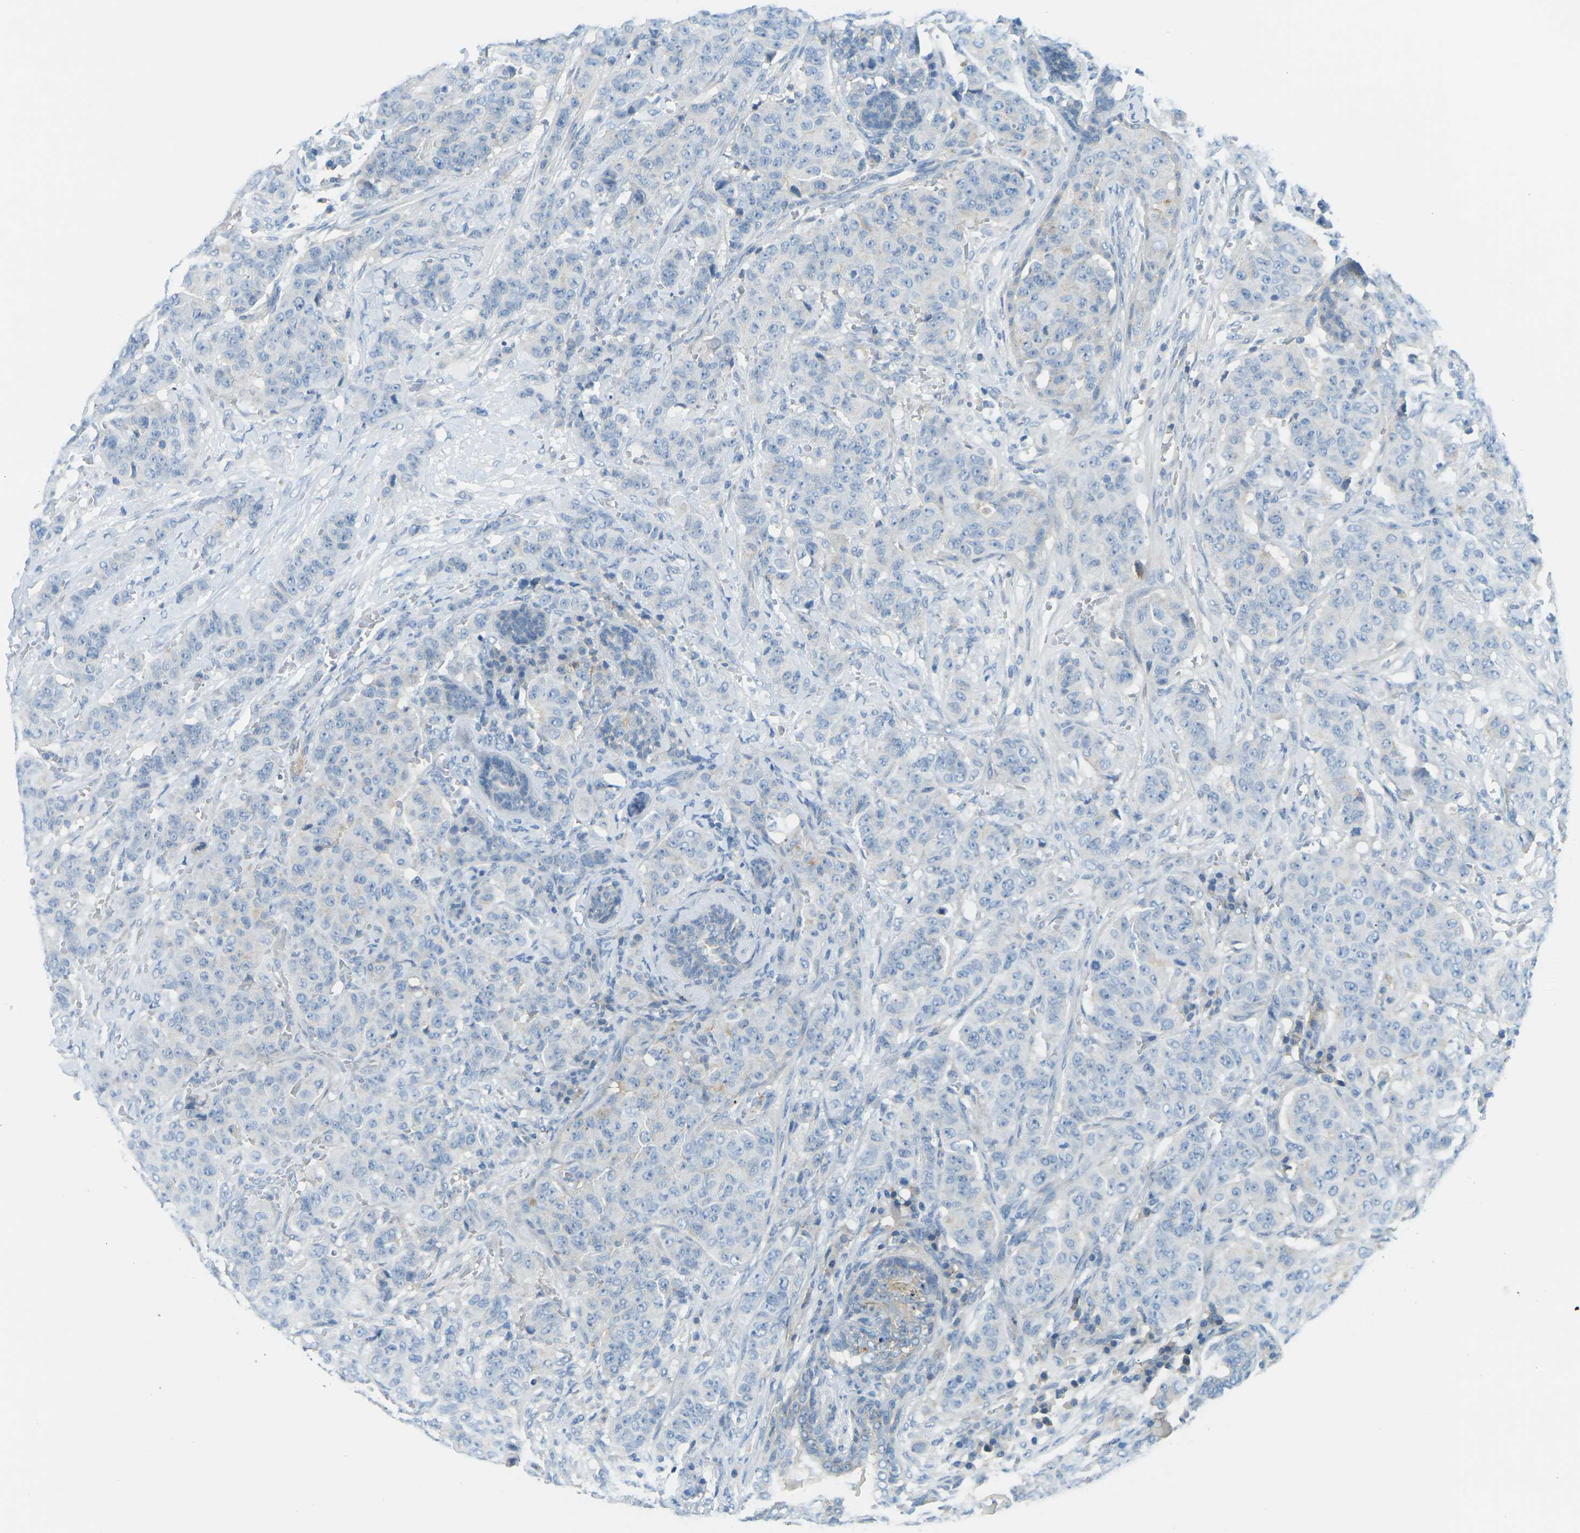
{"staining": {"intensity": "negative", "quantity": "none", "location": "none"}, "tissue": "breast cancer", "cell_type": "Tumor cells", "image_type": "cancer", "snomed": [{"axis": "morphology", "description": "Normal tissue, NOS"}, {"axis": "morphology", "description": "Duct carcinoma"}, {"axis": "topography", "description": "Breast"}], "caption": "This is an immunohistochemistry photomicrograph of human breast cancer. There is no staining in tumor cells.", "gene": "CD47", "patient": {"sex": "female", "age": 40}}